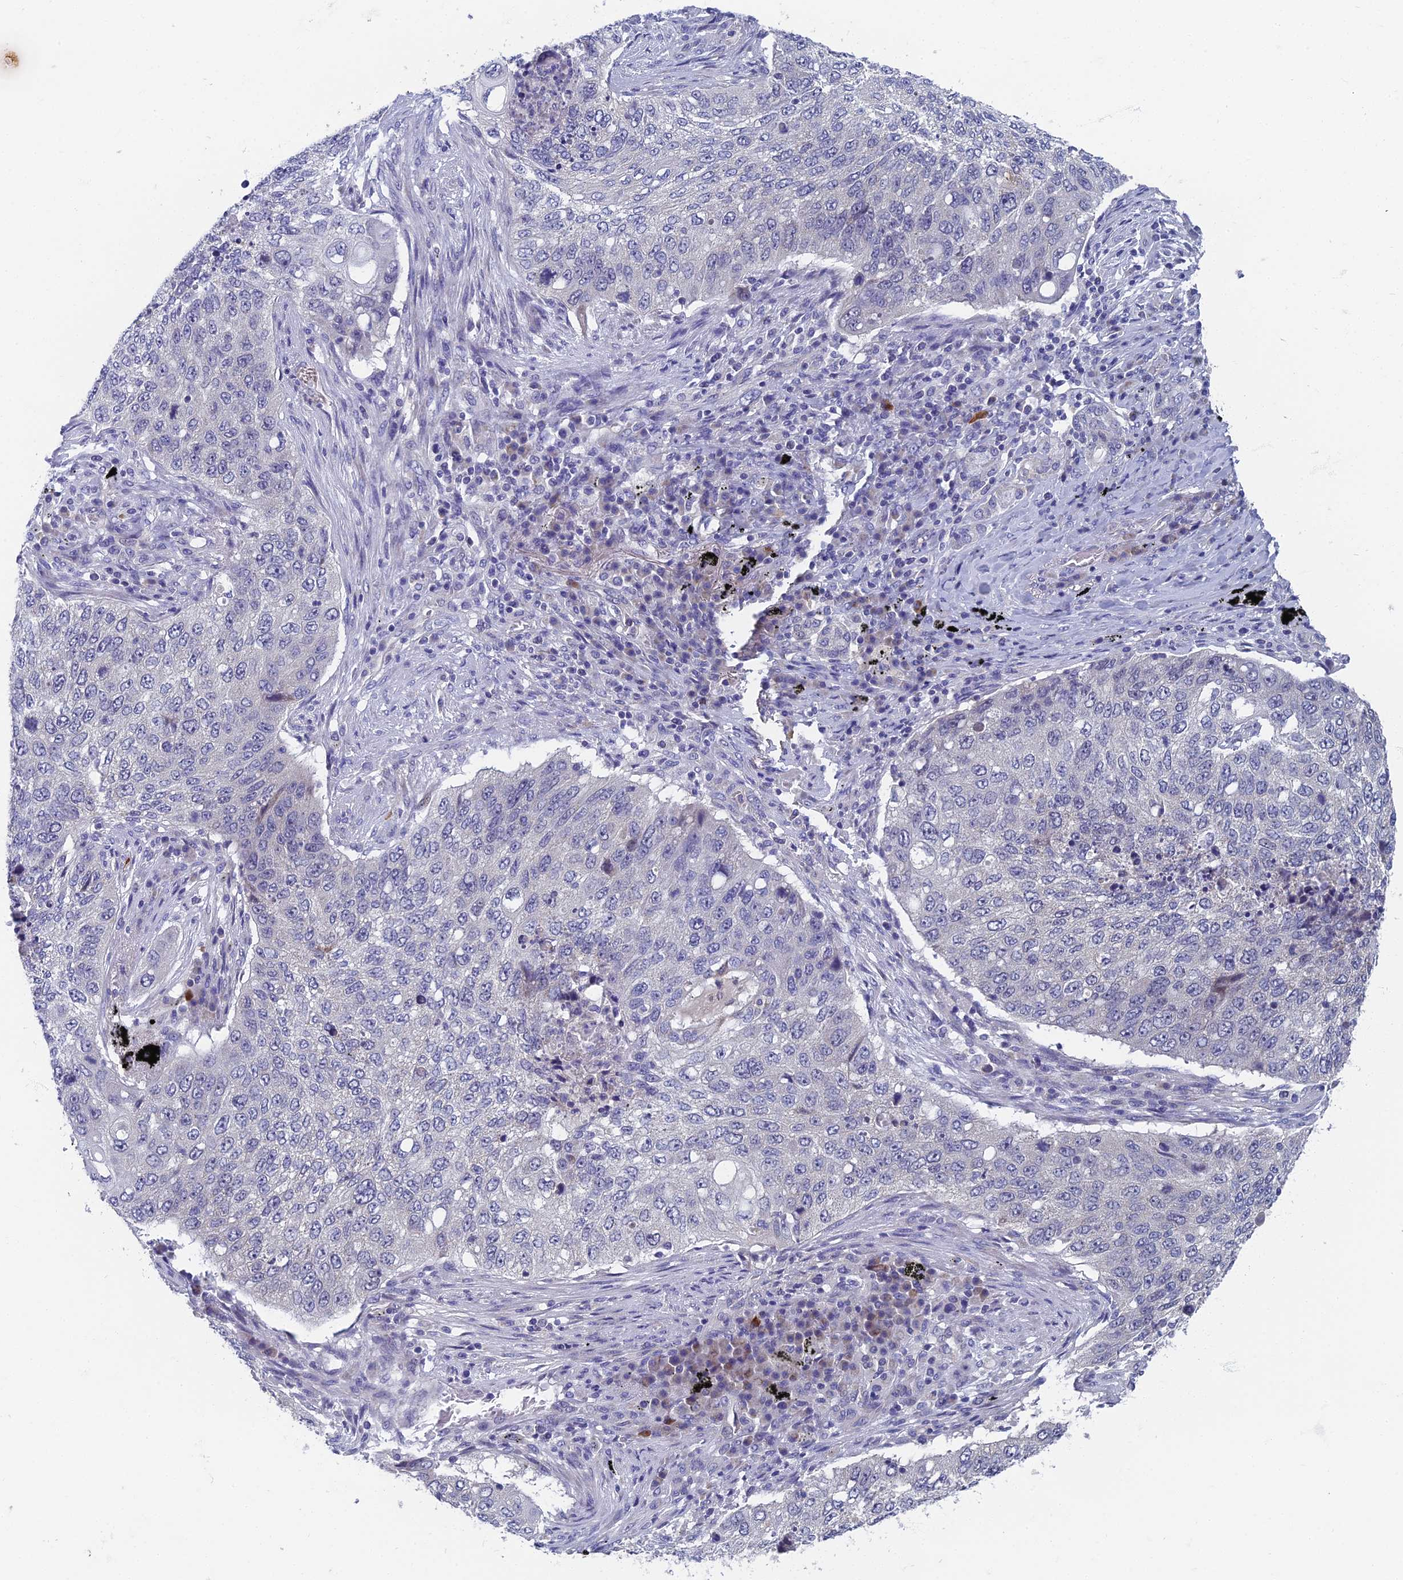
{"staining": {"intensity": "negative", "quantity": "none", "location": "none"}, "tissue": "lung cancer", "cell_type": "Tumor cells", "image_type": "cancer", "snomed": [{"axis": "morphology", "description": "Squamous cell carcinoma, NOS"}, {"axis": "topography", "description": "Lung"}], "caption": "Lung cancer (squamous cell carcinoma) was stained to show a protein in brown. There is no significant positivity in tumor cells.", "gene": "SPIN4", "patient": {"sex": "female", "age": 63}}